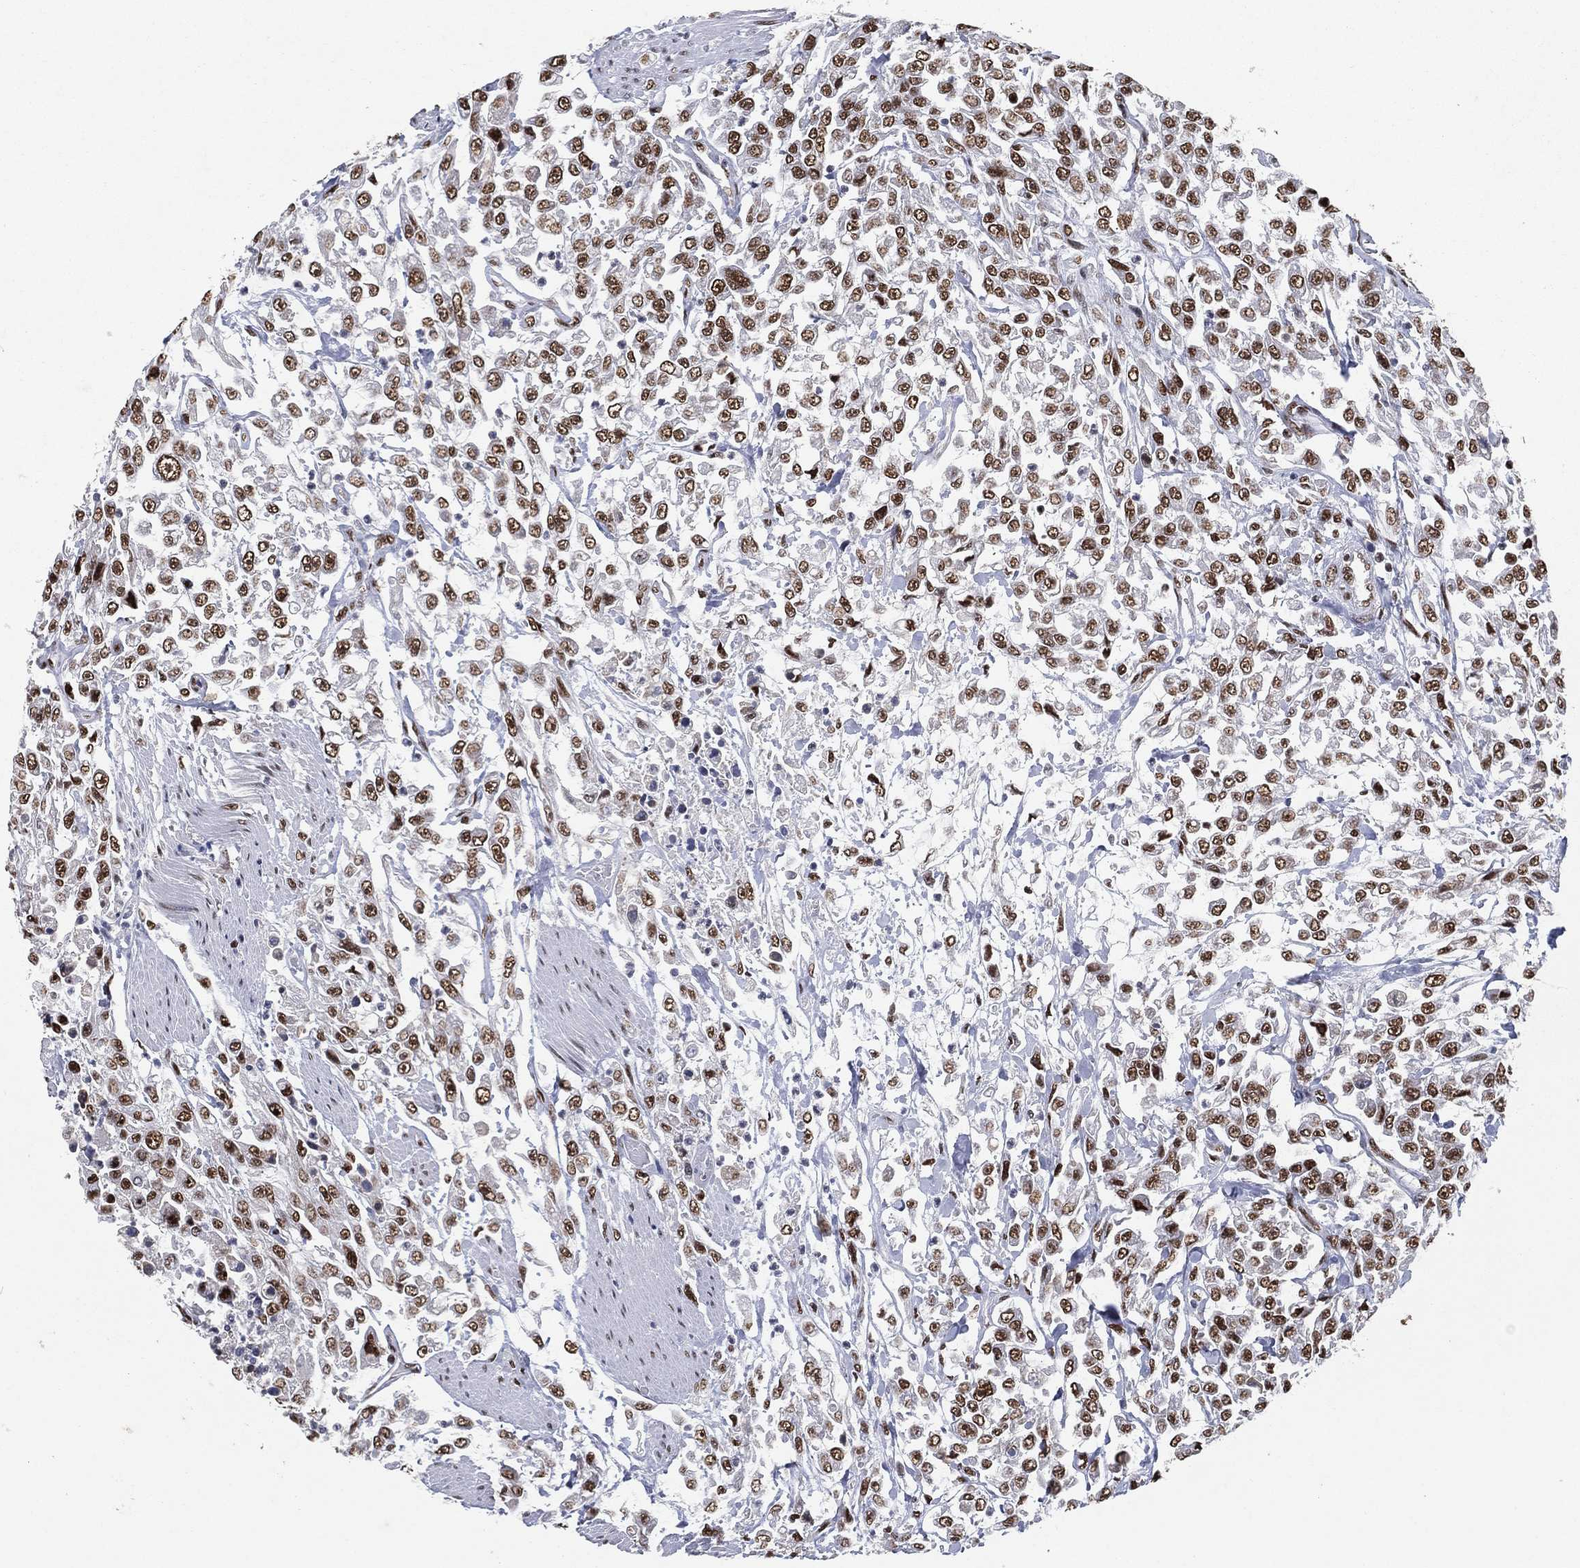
{"staining": {"intensity": "moderate", "quantity": ">75%", "location": "nuclear"}, "tissue": "urothelial cancer", "cell_type": "Tumor cells", "image_type": "cancer", "snomed": [{"axis": "morphology", "description": "Urothelial carcinoma, High grade"}, {"axis": "topography", "description": "Urinary bladder"}], "caption": "The micrograph shows immunohistochemical staining of urothelial carcinoma (high-grade). There is moderate nuclear expression is identified in about >75% of tumor cells. The protein of interest is shown in brown color, while the nuclei are stained blue.", "gene": "DDX27", "patient": {"sex": "male", "age": 46}}